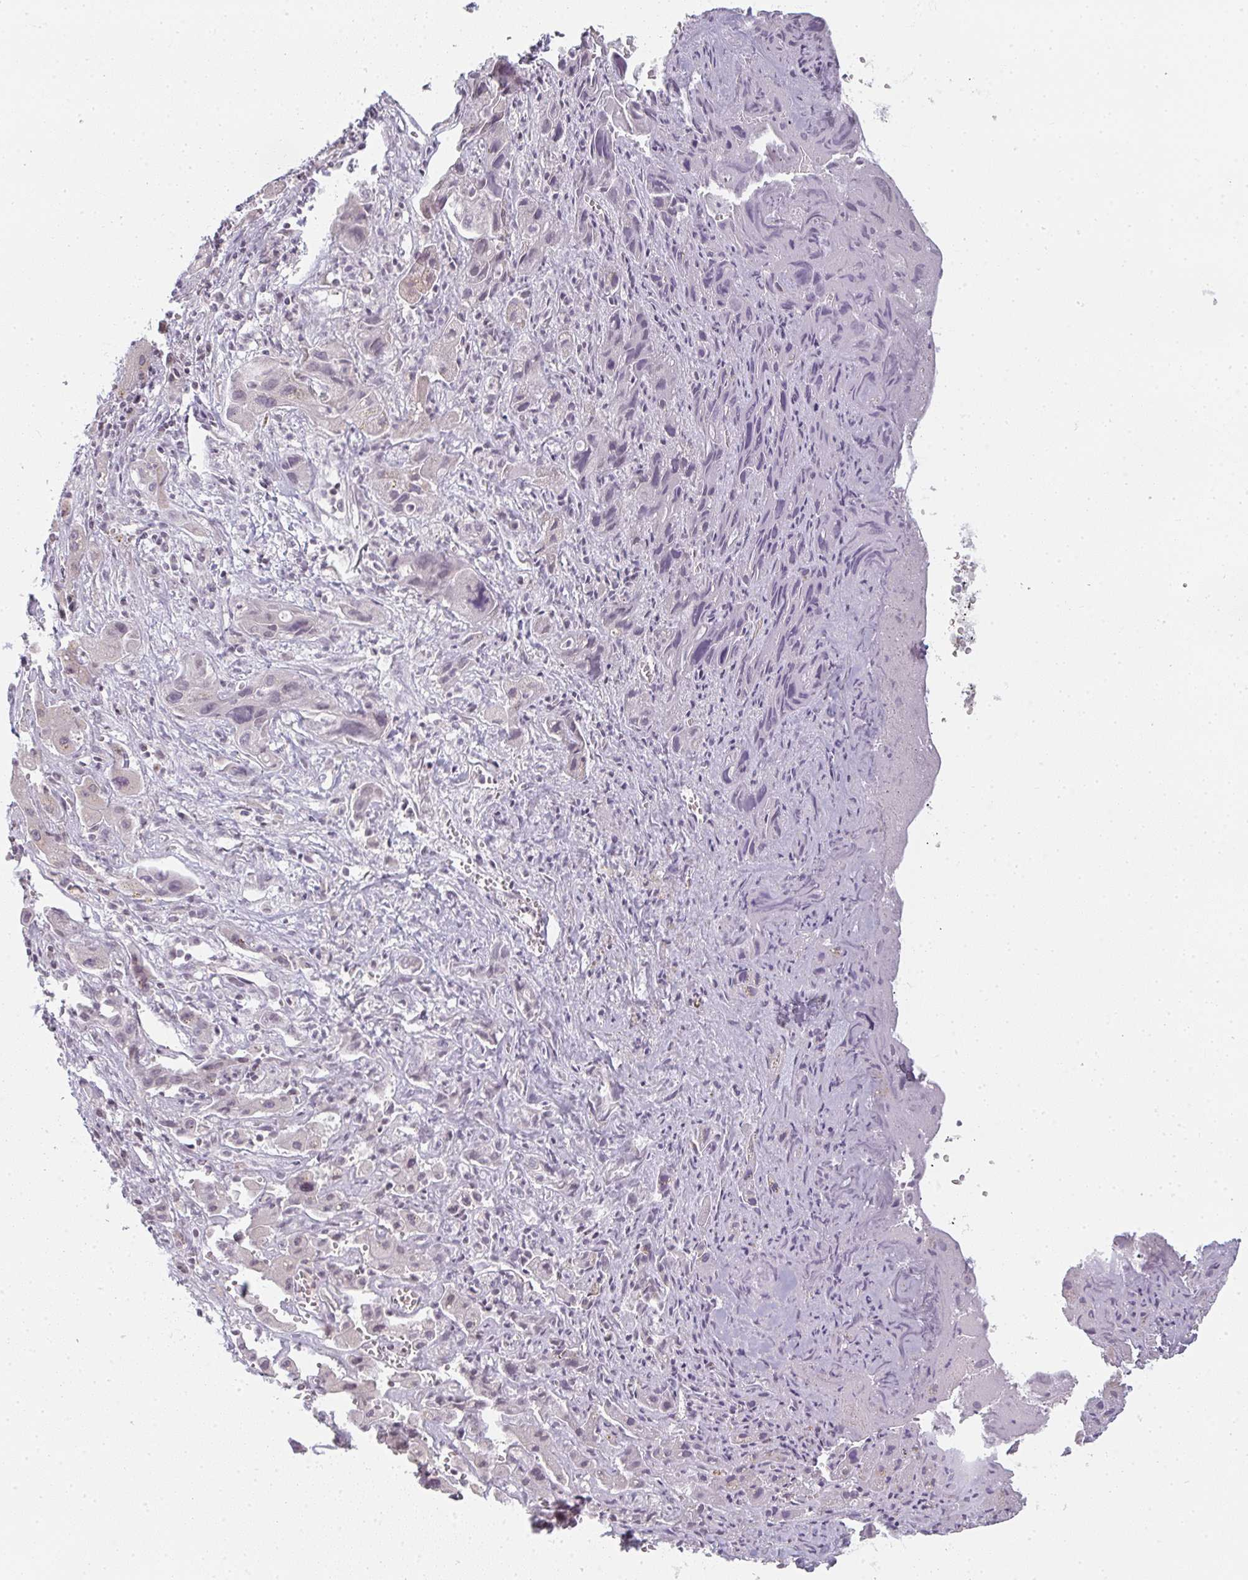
{"staining": {"intensity": "weak", "quantity": "<25%", "location": "nuclear"}, "tissue": "liver cancer", "cell_type": "Tumor cells", "image_type": "cancer", "snomed": [{"axis": "morphology", "description": "Cholangiocarcinoma"}, {"axis": "topography", "description": "Liver"}], "caption": "An immunohistochemistry (IHC) micrograph of liver cancer is shown. There is no staining in tumor cells of liver cancer.", "gene": "RBBP6", "patient": {"sex": "male", "age": 67}}